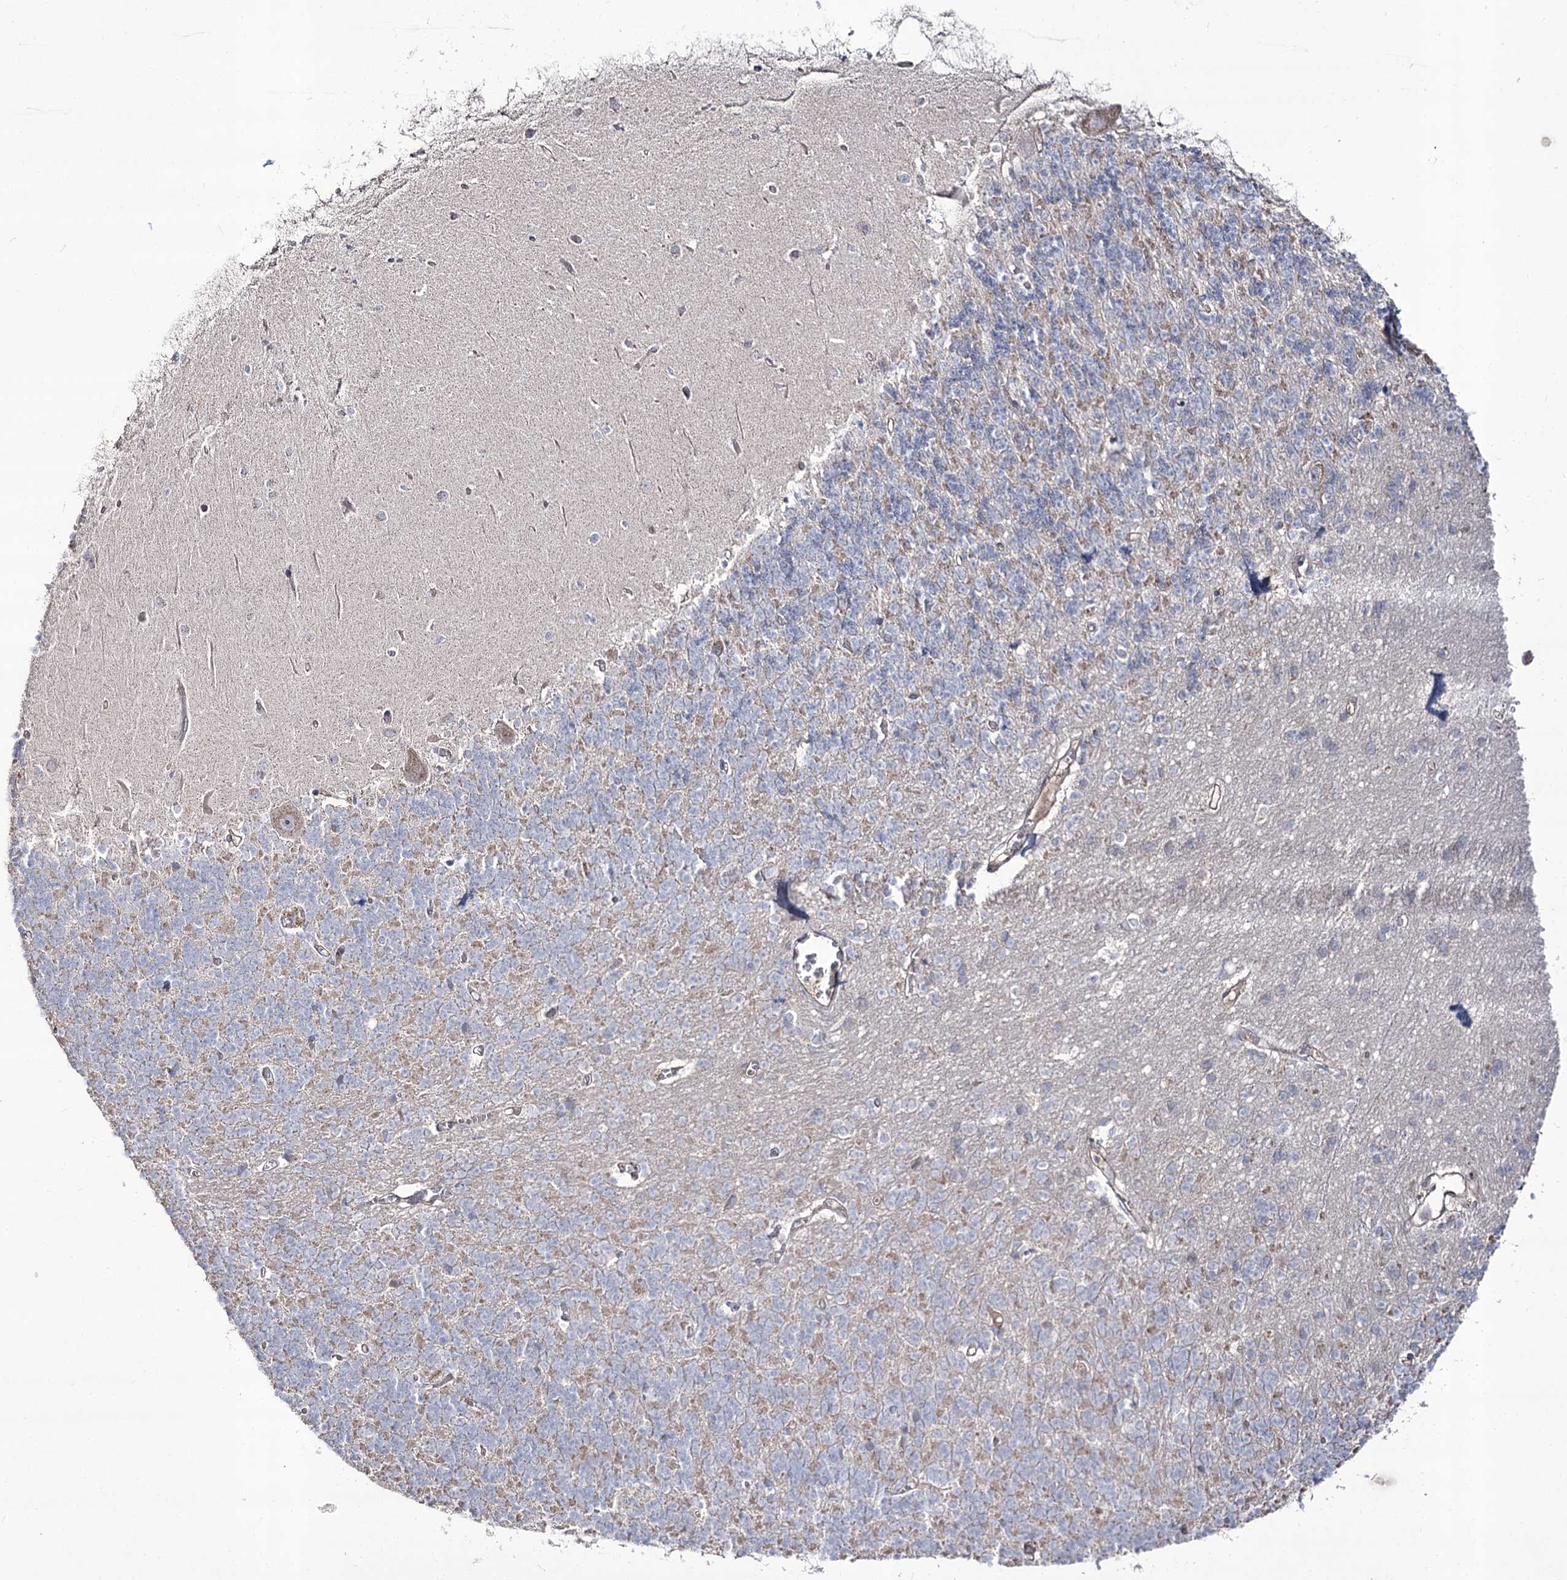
{"staining": {"intensity": "weak", "quantity": "<25%", "location": "cytoplasmic/membranous"}, "tissue": "cerebellum", "cell_type": "Cells in granular layer", "image_type": "normal", "snomed": [{"axis": "morphology", "description": "Normal tissue, NOS"}, {"axis": "topography", "description": "Cerebellum"}], "caption": "Immunohistochemical staining of normal human cerebellum demonstrates no significant expression in cells in granular layer.", "gene": "REXO2", "patient": {"sex": "male", "age": 37}}